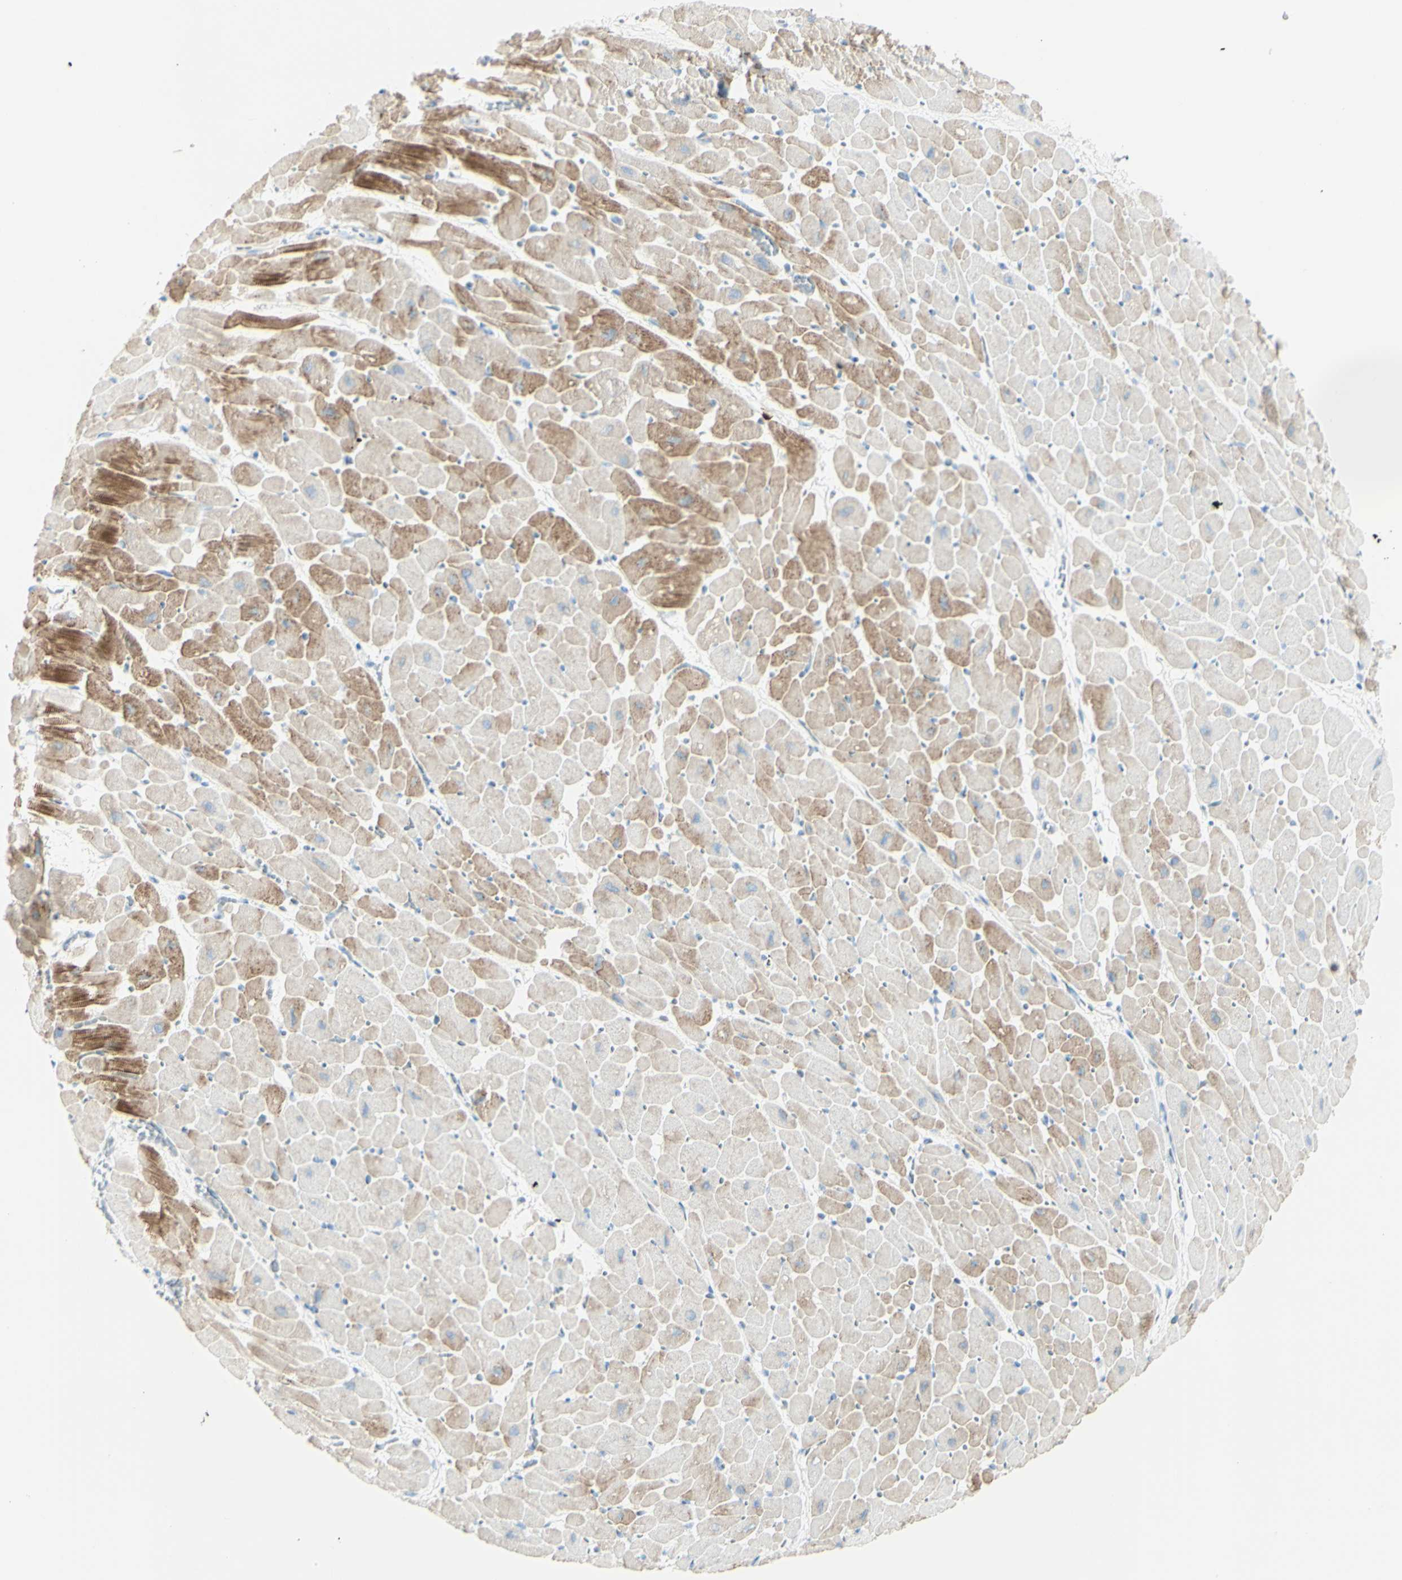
{"staining": {"intensity": "moderate", "quantity": "25%-75%", "location": "cytoplasmic/membranous"}, "tissue": "heart muscle", "cell_type": "Cardiomyocytes", "image_type": "normal", "snomed": [{"axis": "morphology", "description": "Normal tissue, NOS"}, {"axis": "topography", "description": "Heart"}], "caption": "Brown immunohistochemical staining in normal heart muscle reveals moderate cytoplasmic/membranous expression in approximately 25%-75% of cardiomyocytes.", "gene": "LETM1", "patient": {"sex": "male", "age": 45}}